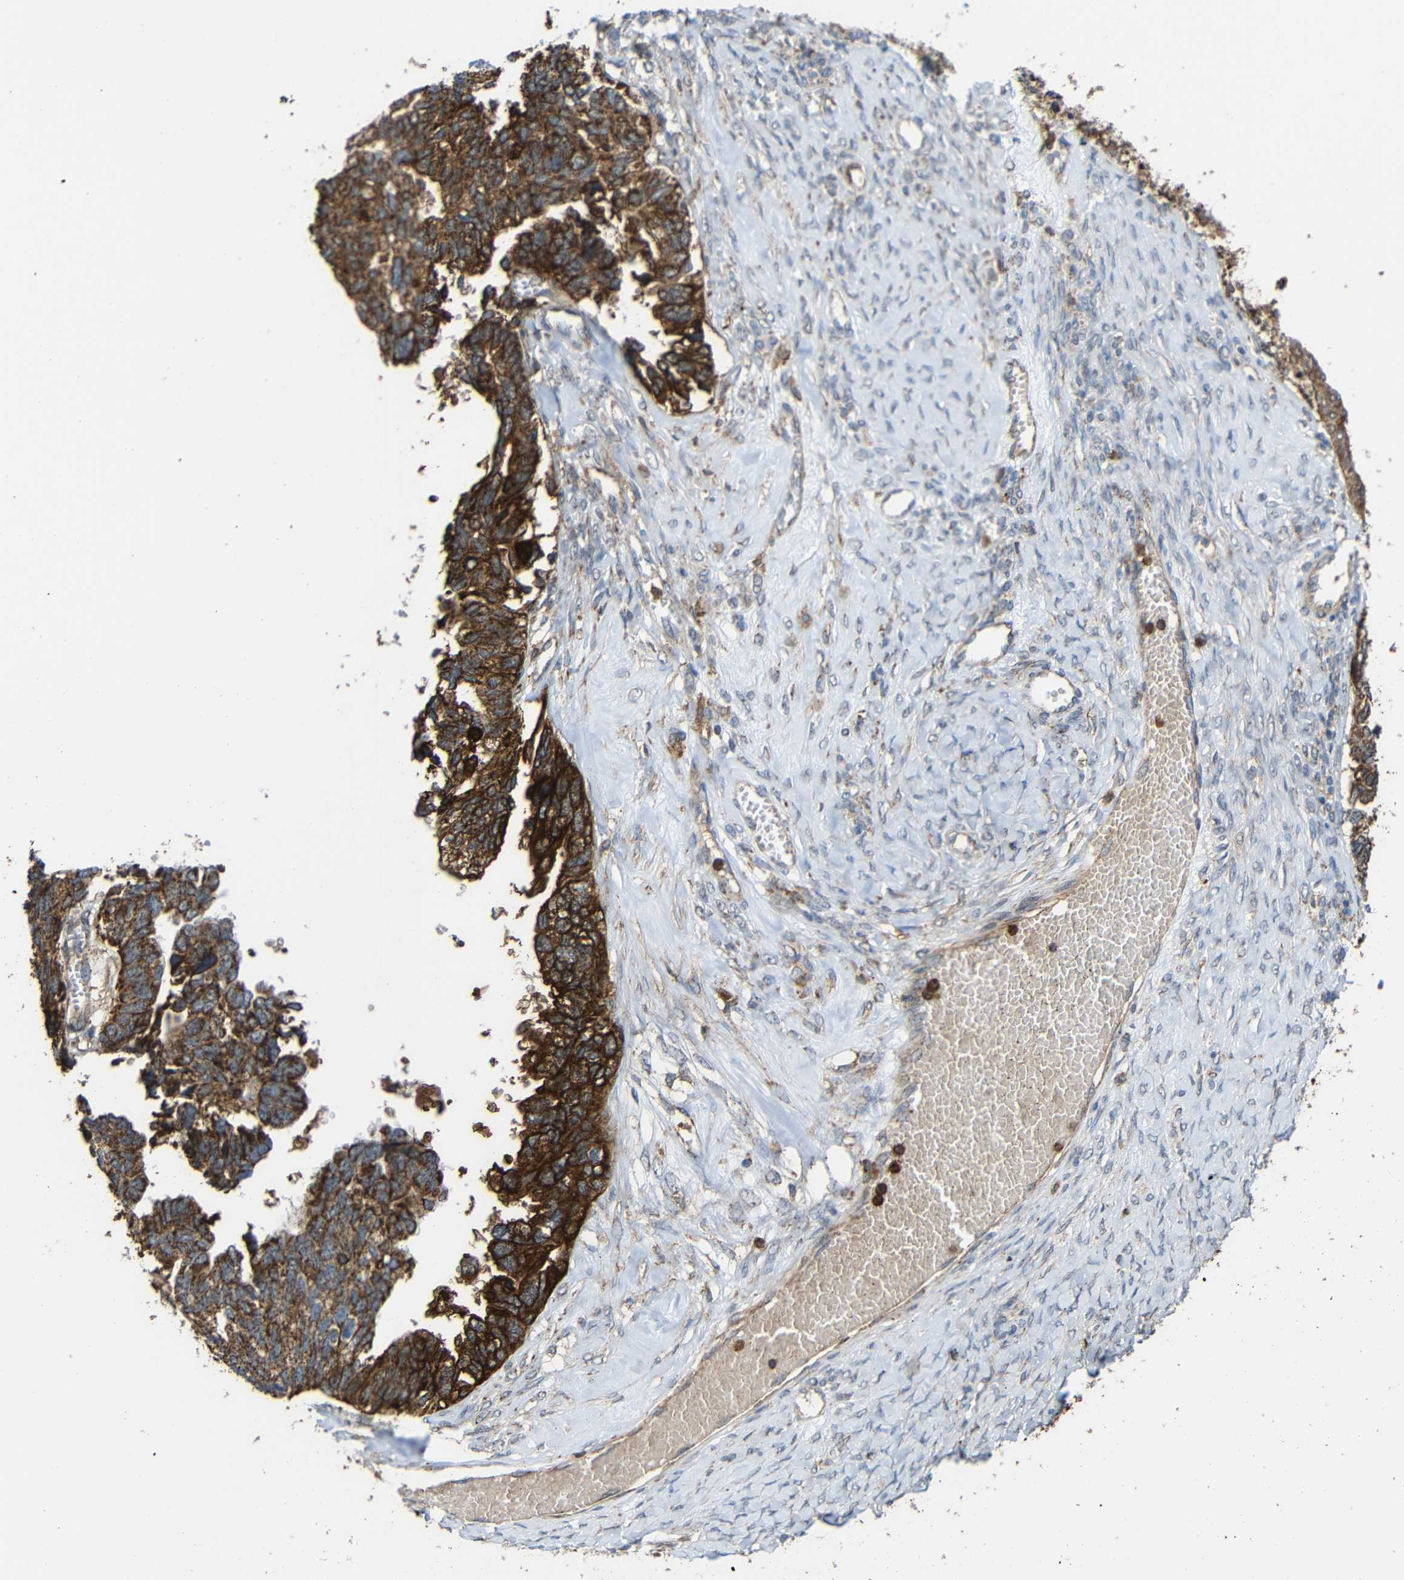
{"staining": {"intensity": "strong", "quantity": ">75%", "location": "cytoplasmic/membranous"}, "tissue": "ovarian cancer", "cell_type": "Tumor cells", "image_type": "cancer", "snomed": [{"axis": "morphology", "description": "Cystadenocarcinoma, serous, NOS"}, {"axis": "topography", "description": "Ovary"}], "caption": "The histopathology image displays immunohistochemical staining of ovarian cancer (serous cystadenocarcinoma). There is strong cytoplasmic/membranous staining is present in approximately >75% of tumor cells.", "gene": "C1GALT1", "patient": {"sex": "female", "age": 79}}